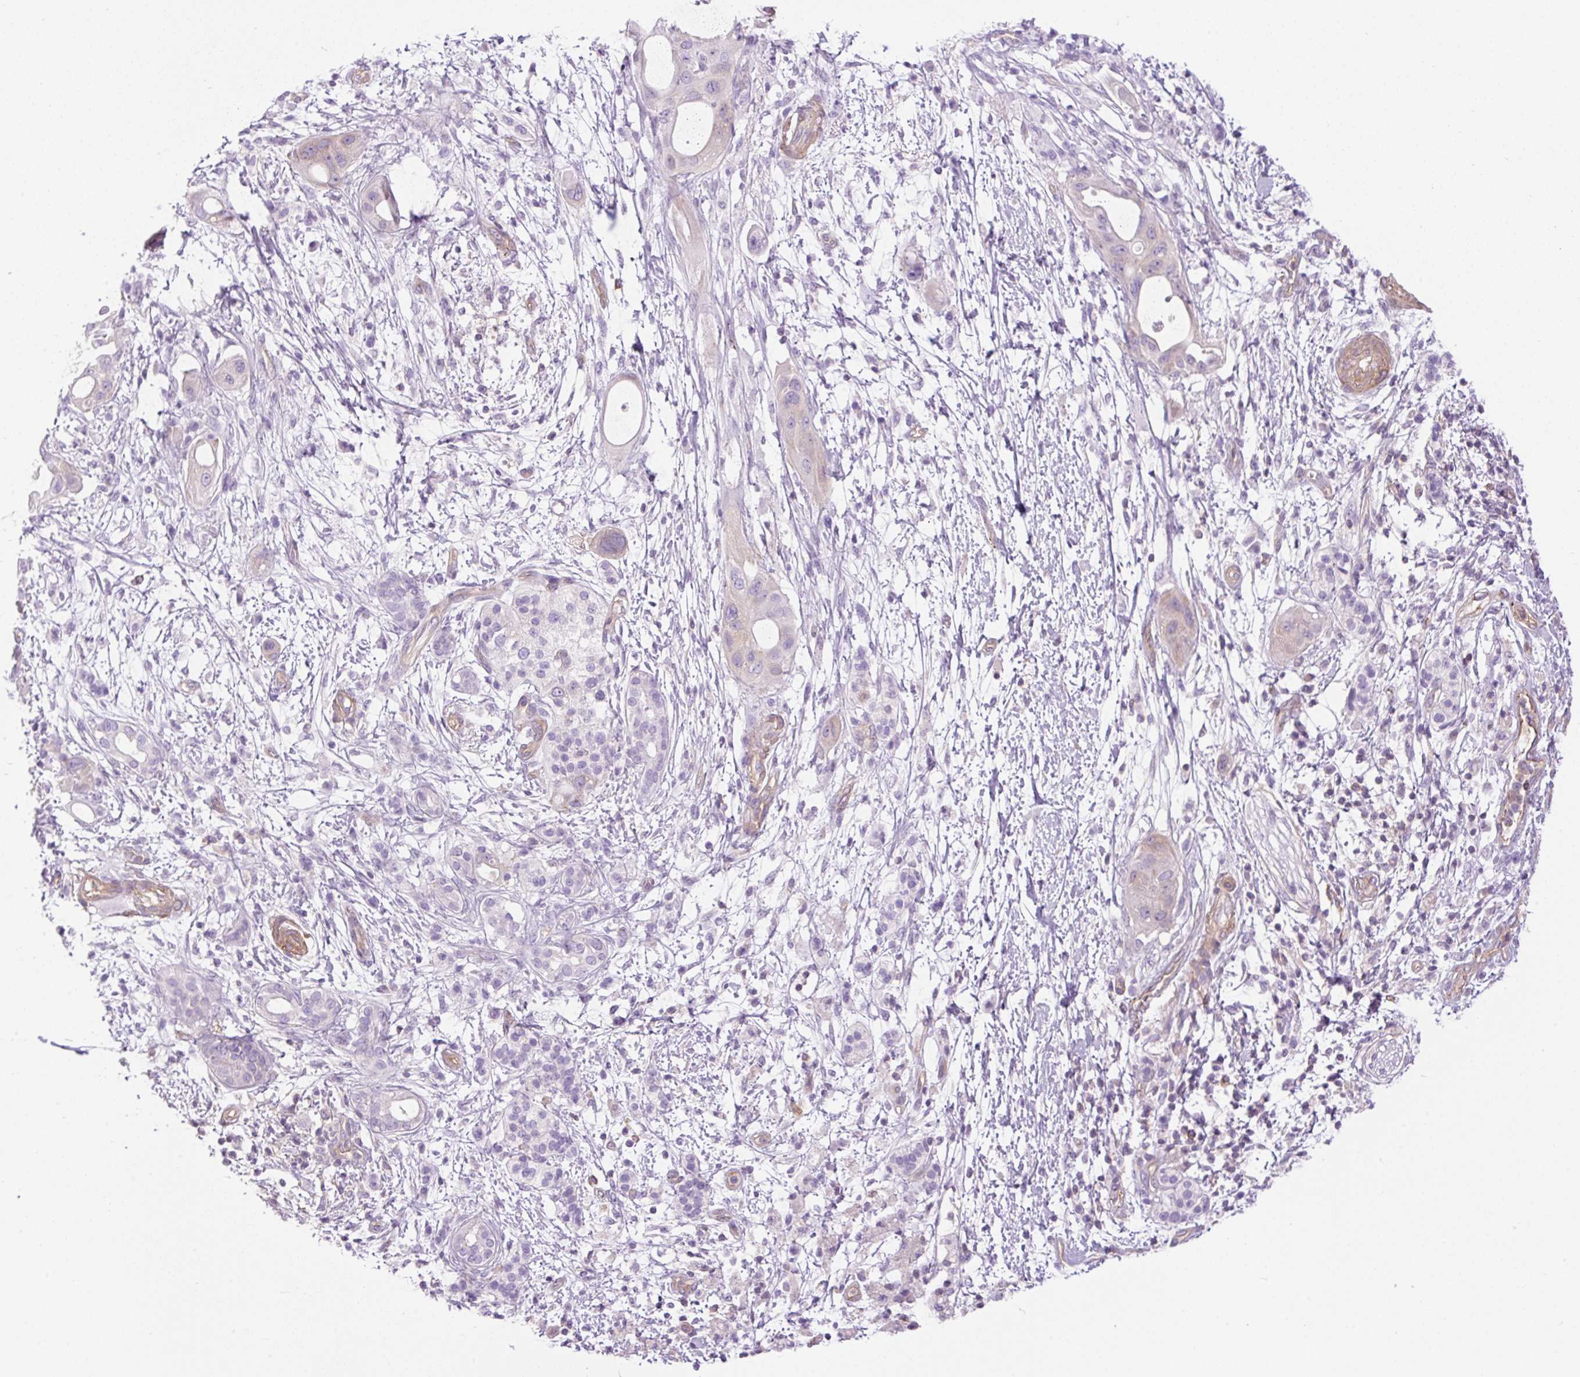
{"staining": {"intensity": "negative", "quantity": "none", "location": "none"}, "tissue": "pancreatic cancer", "cell_type": "Tumor cells", "image_type": "cancer", "snomed": [{"axis": "morphology", "description": "Adenocarcinoma, NOS"}, {"axis": "topography", "description": "Pancreas"}], "caption": "DAB (3,3'-diaminobenzidine) immunohistochemical staining of human pancreatic adenocarcinoma shows no significant expression in tumor cells.", "gene": "EHD3", "patient": {"sex": "male", "age": 68}}